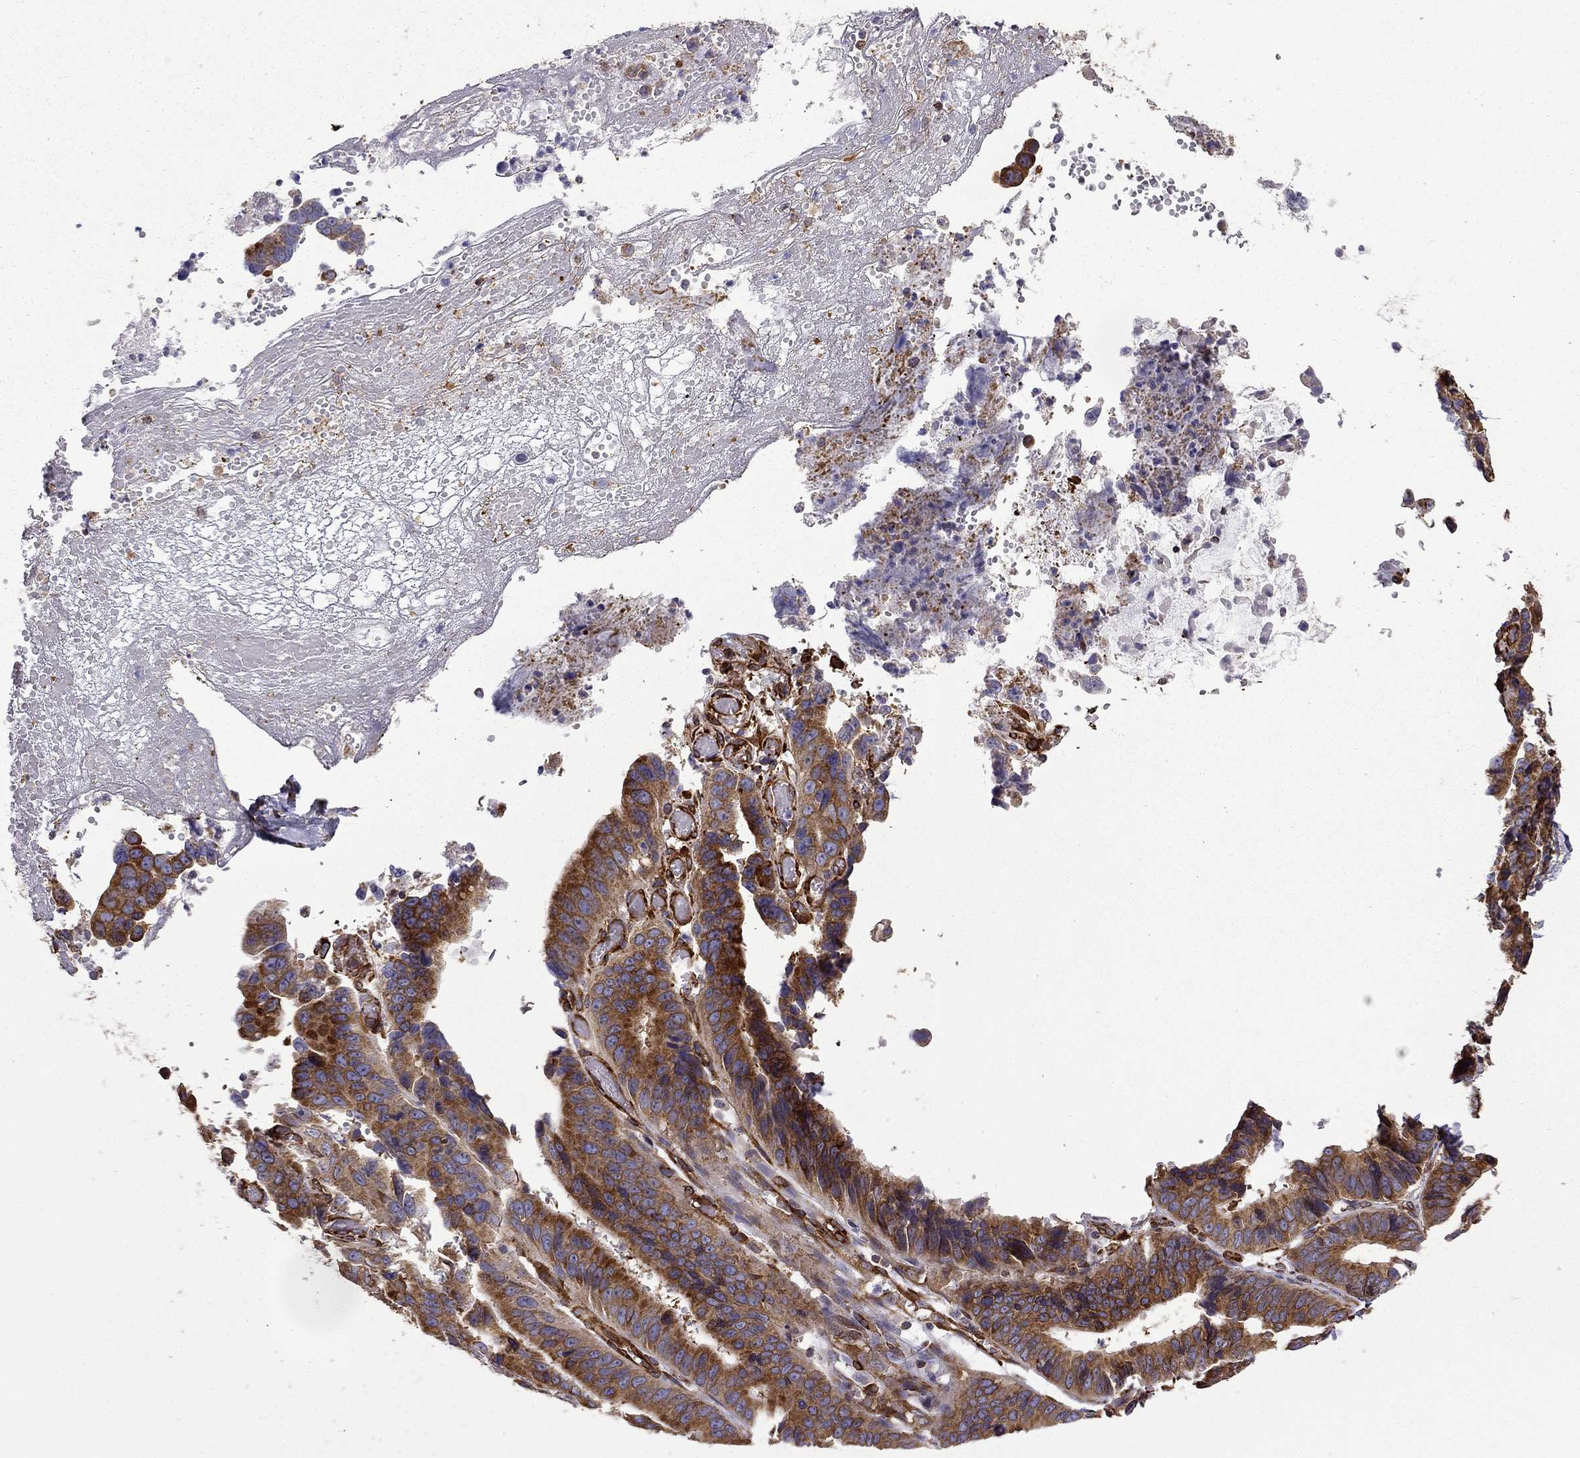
{"staining": {"intensity": "strong", "quantity": ">75%", "location": "cytoplasmic/membranous"}, "tissue": "stomach cancer", "cell_type": "Tumor cells", "image_type": "cancer", "snomed": [{"axis": "morphology", "description": "Adenocarcinoma, NOS"}, {"axis": "topography", "description": "Stomach"}], "caption": "IHC photomicrograph of stomach cancer stained for a protein (brown), which displays high levels of strong cytoplasmic/membranous positivity in about >75% of tumor cells.", "gene": "MAP4", "patient": {"sex": "male", "age": 84}}